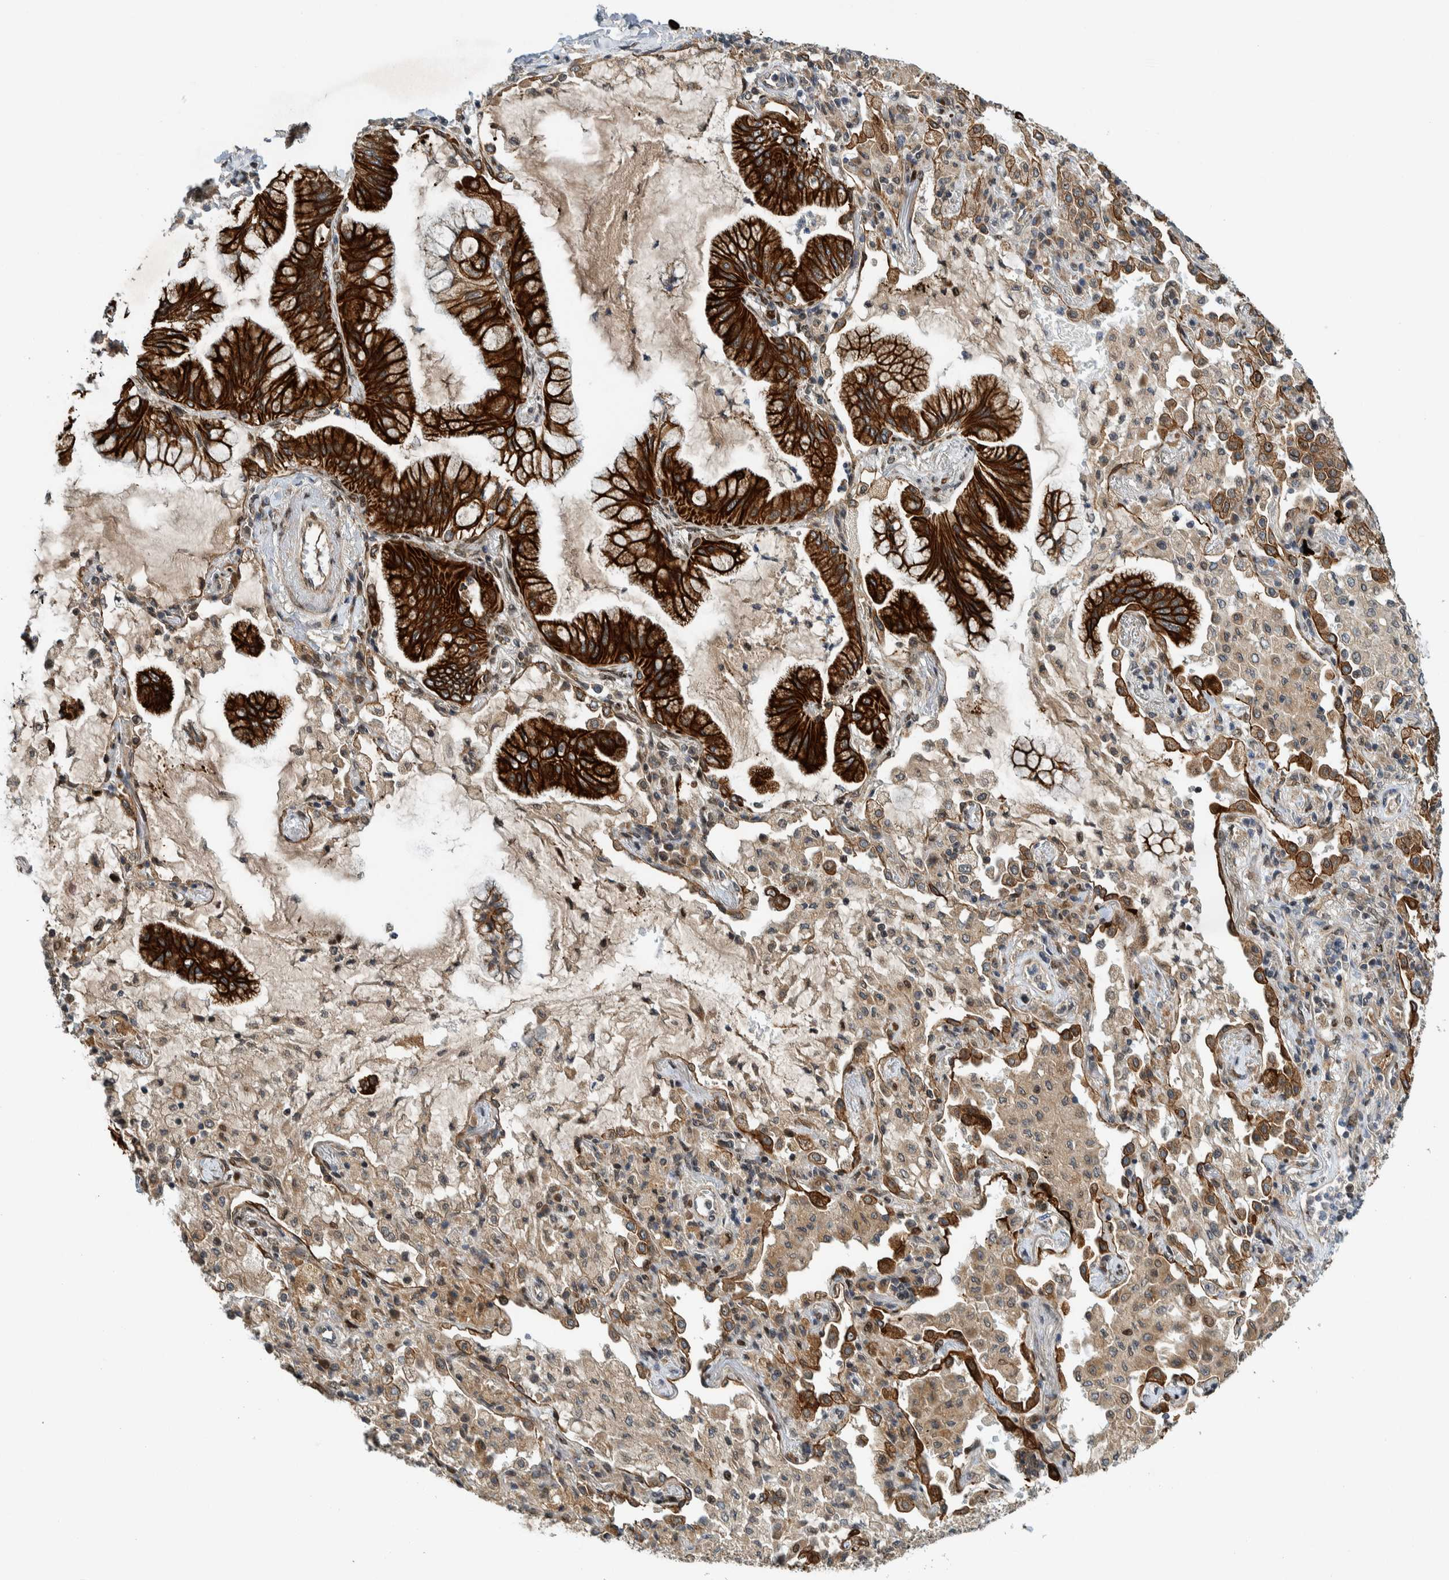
{"staining": {"intensity": "strong", "quantity": ">75%", "location": "cytoplasmic/membranous"}, "tissue": "lung cancer", "cell_type": "Tumor cells", "image_type": "cancer", "snomed": [{"axis": "morphology", "description": "Adenocarcinoma, NOS"}, {"axis": "topography", "description": "Lung"}], "caption": "Lung cancer (adenocarcinoma) stained with IHC shows strong cytoplasmic/membranous positivity in about >75% of tumor cells.", "gene": "CCDC57", "patient": {"sex": "female", "age": 70}}